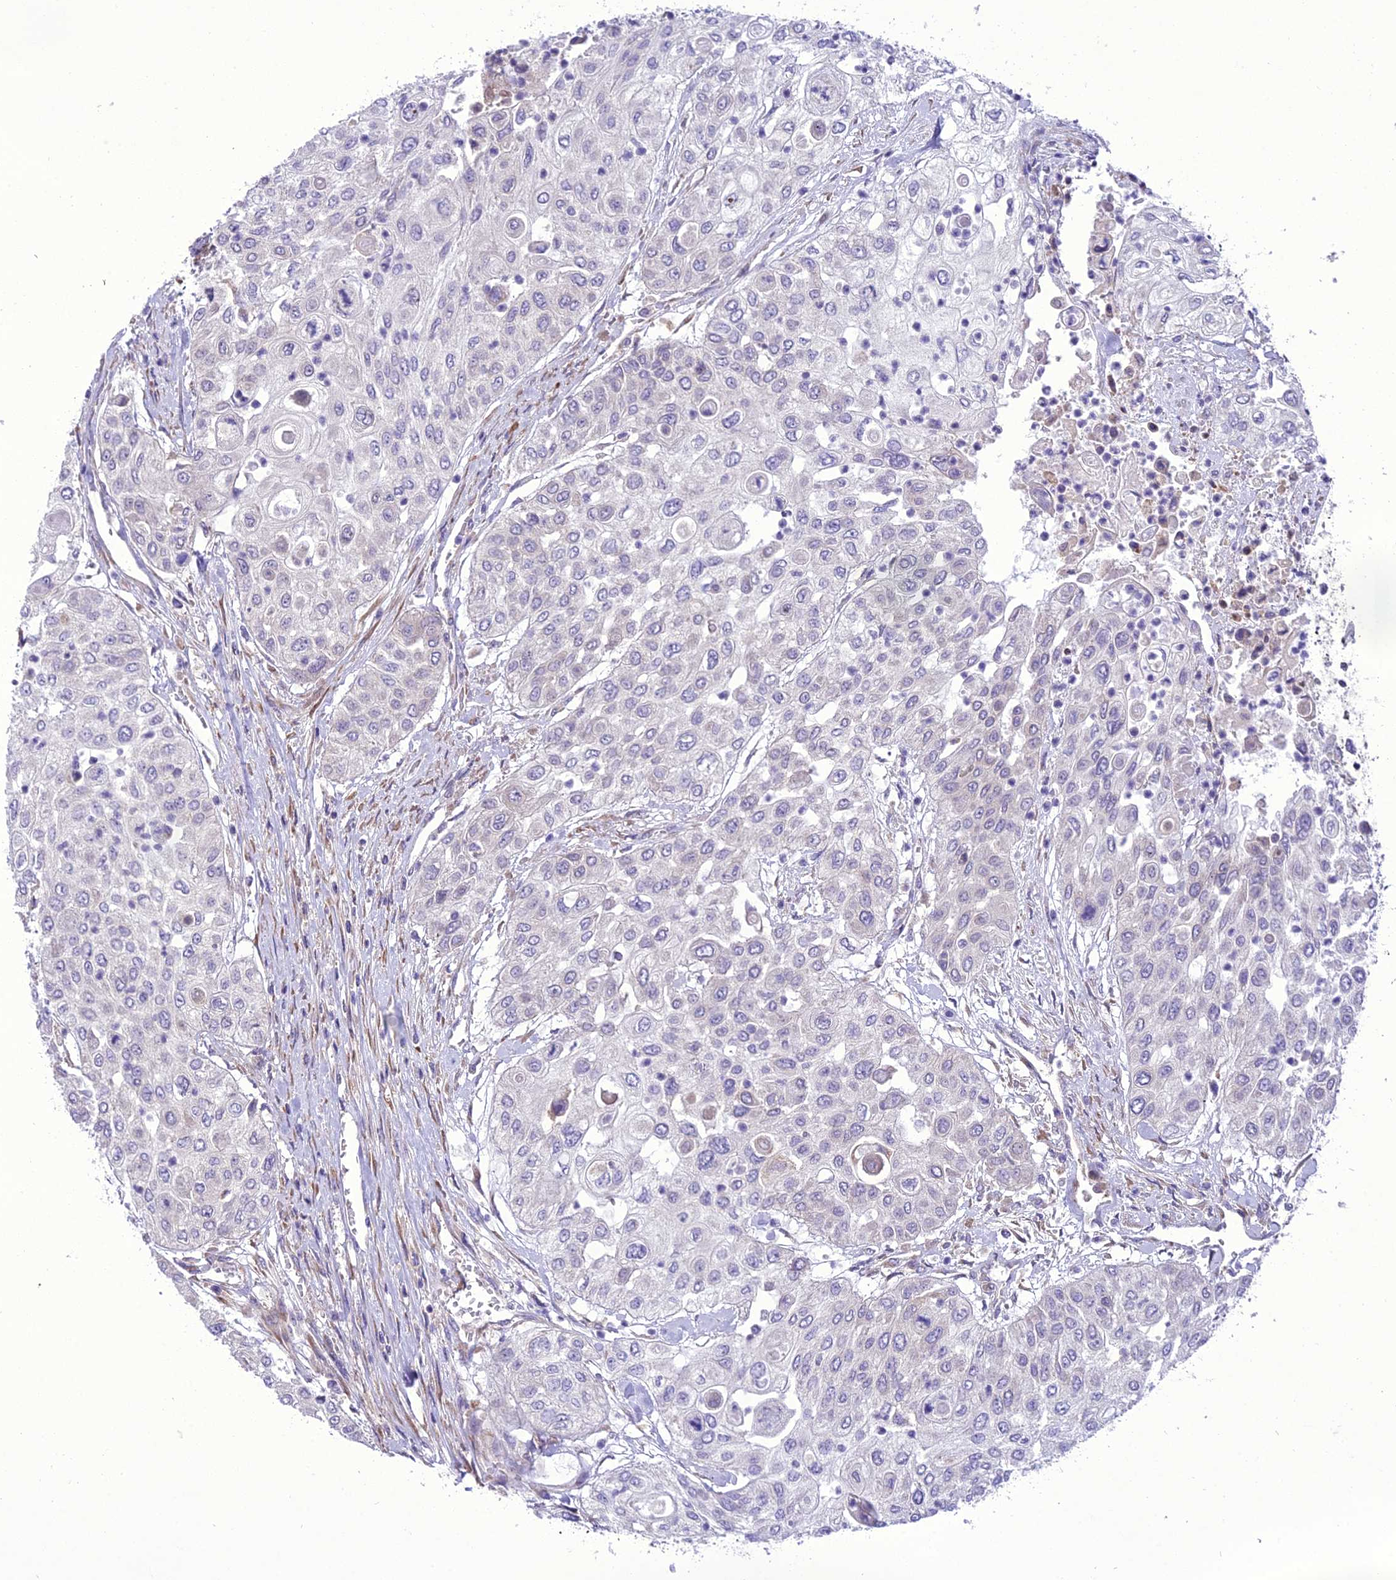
{"staining": {"intensity": "negative", "quantity": "none", "location": "none"}, "tissue": "urothelial cancer", "cell_type": "Tumor cells", "image_type": "cancer", "snomed": [{"axis": "morphology", "description": "Urothelial carcinoma, High grade"}, {"axis": "topography", "description": "Urinary bladder"}], "caption": "High-grade urothelial carcinoma was stained to show a protein in brown. There is no significant positivity in tumor cells.", "gene": "NEURL2", "patient": {"sex": "female", "age": 79}}